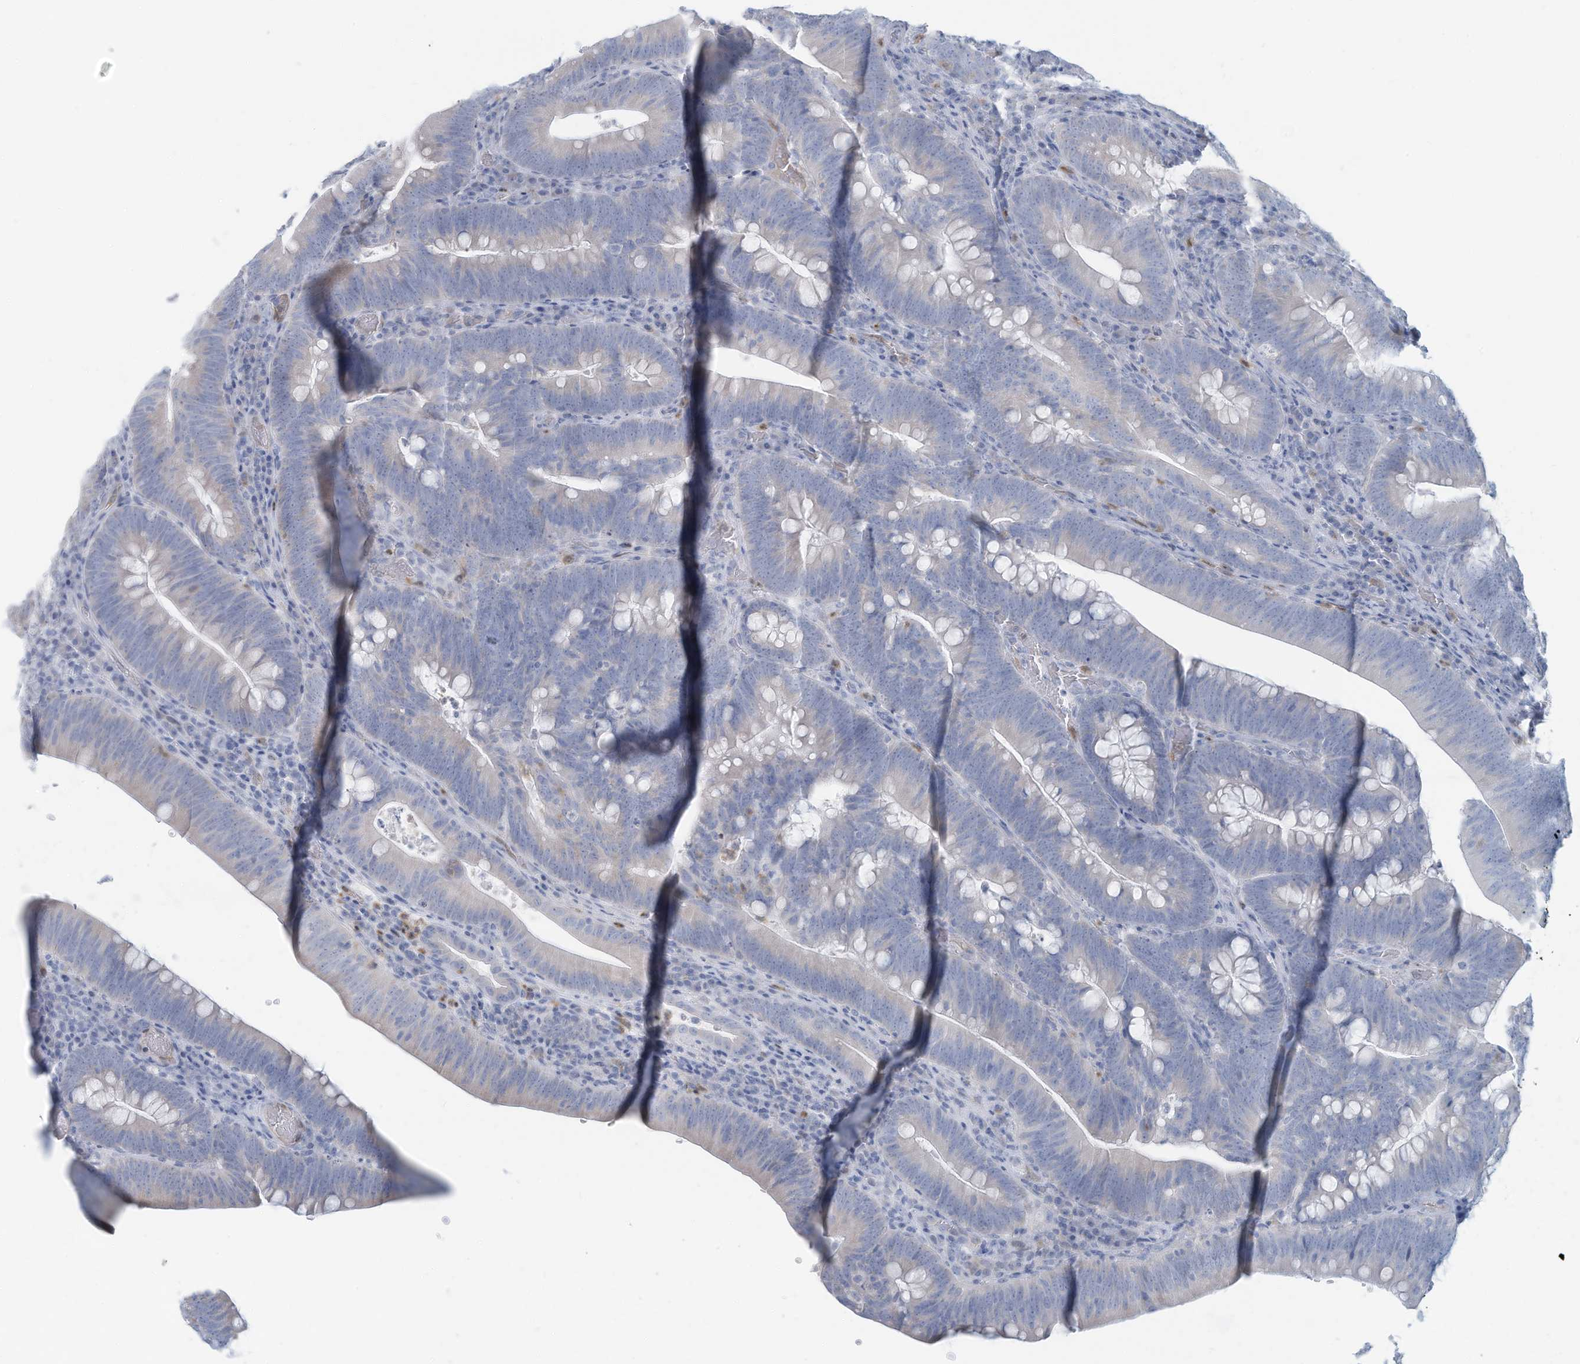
{"staining": {"intensity": "negative", "quantity": "none", "location": "none"}, "tissue": "colorectal cancer", "cell_type": "Tumor cells", "image_type": "cancer", "snomed": [{"axis": "morphology", "description": "Normal tissue, NOS"}, {"axis": "topography", "description": "Colon"}], "caption": "This is an immunohistochemistry (IHC) micrograph of human colorectal cancer. There is no staining in tumor cells.", "gene": "ERI2", "patient": {"sex": "female", "age": 82}}